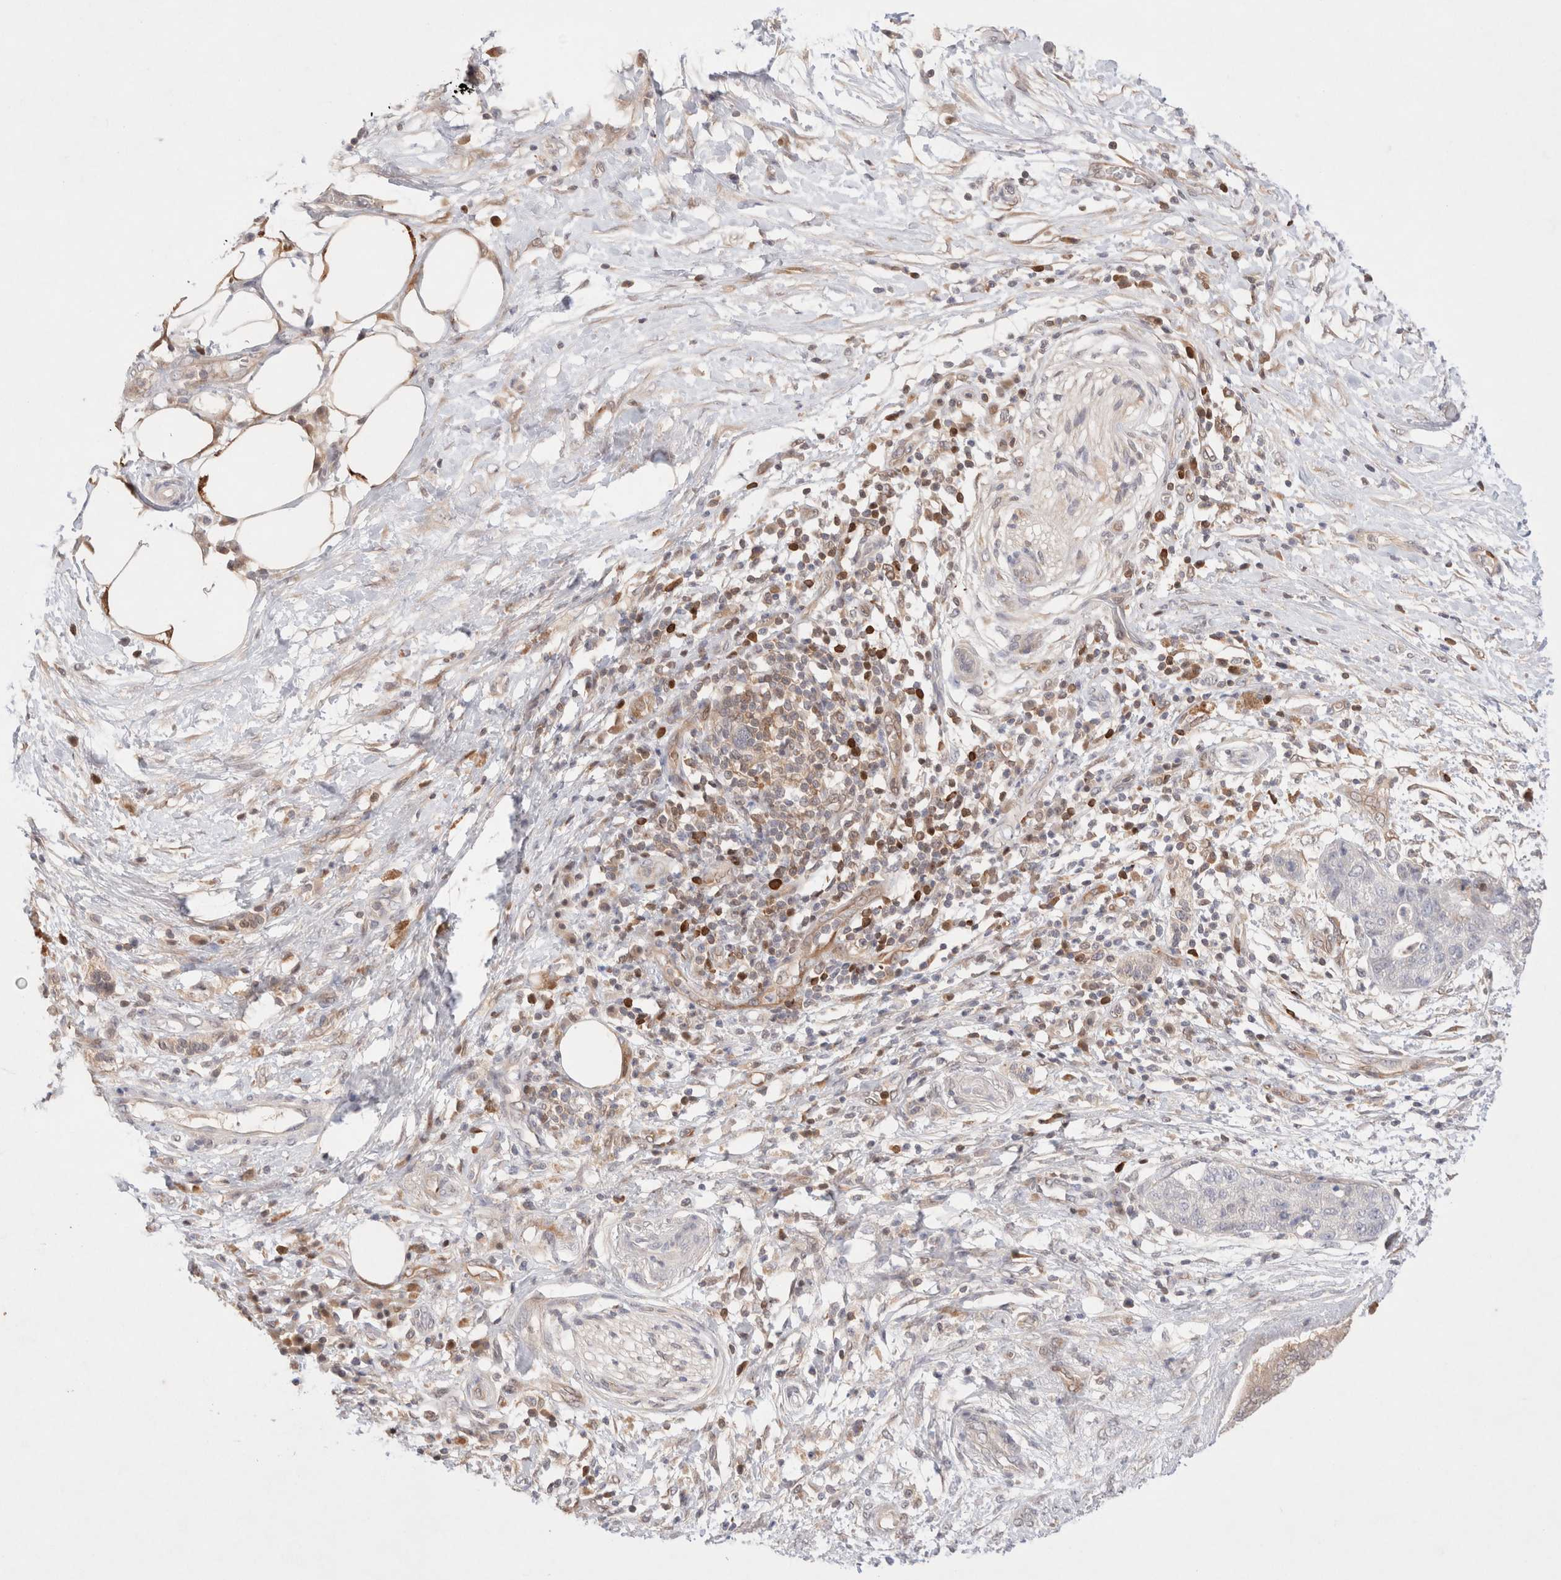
{"staining": {"intensity": "negative", "quantity": "none", "location": "none"}, "tissue": "pancreatic cancer", "cell_type": "Tumor cells", "image_type": "cancer", "snomed": [{"axis": "morphology", "description": "Adenocarcinoma, NOS"}, {"axis": "topography", "description": "Pancreas"}], "caption": "Immunohistochemistry histopathology image of neoplastic tissue: human pancreatic cancer (adenocarcinoma) stained with DAB demonstrates no significant protein positivity in tumor cells.", "gene": "STARD10", "patient": {"sex": "female", "age": 78}}